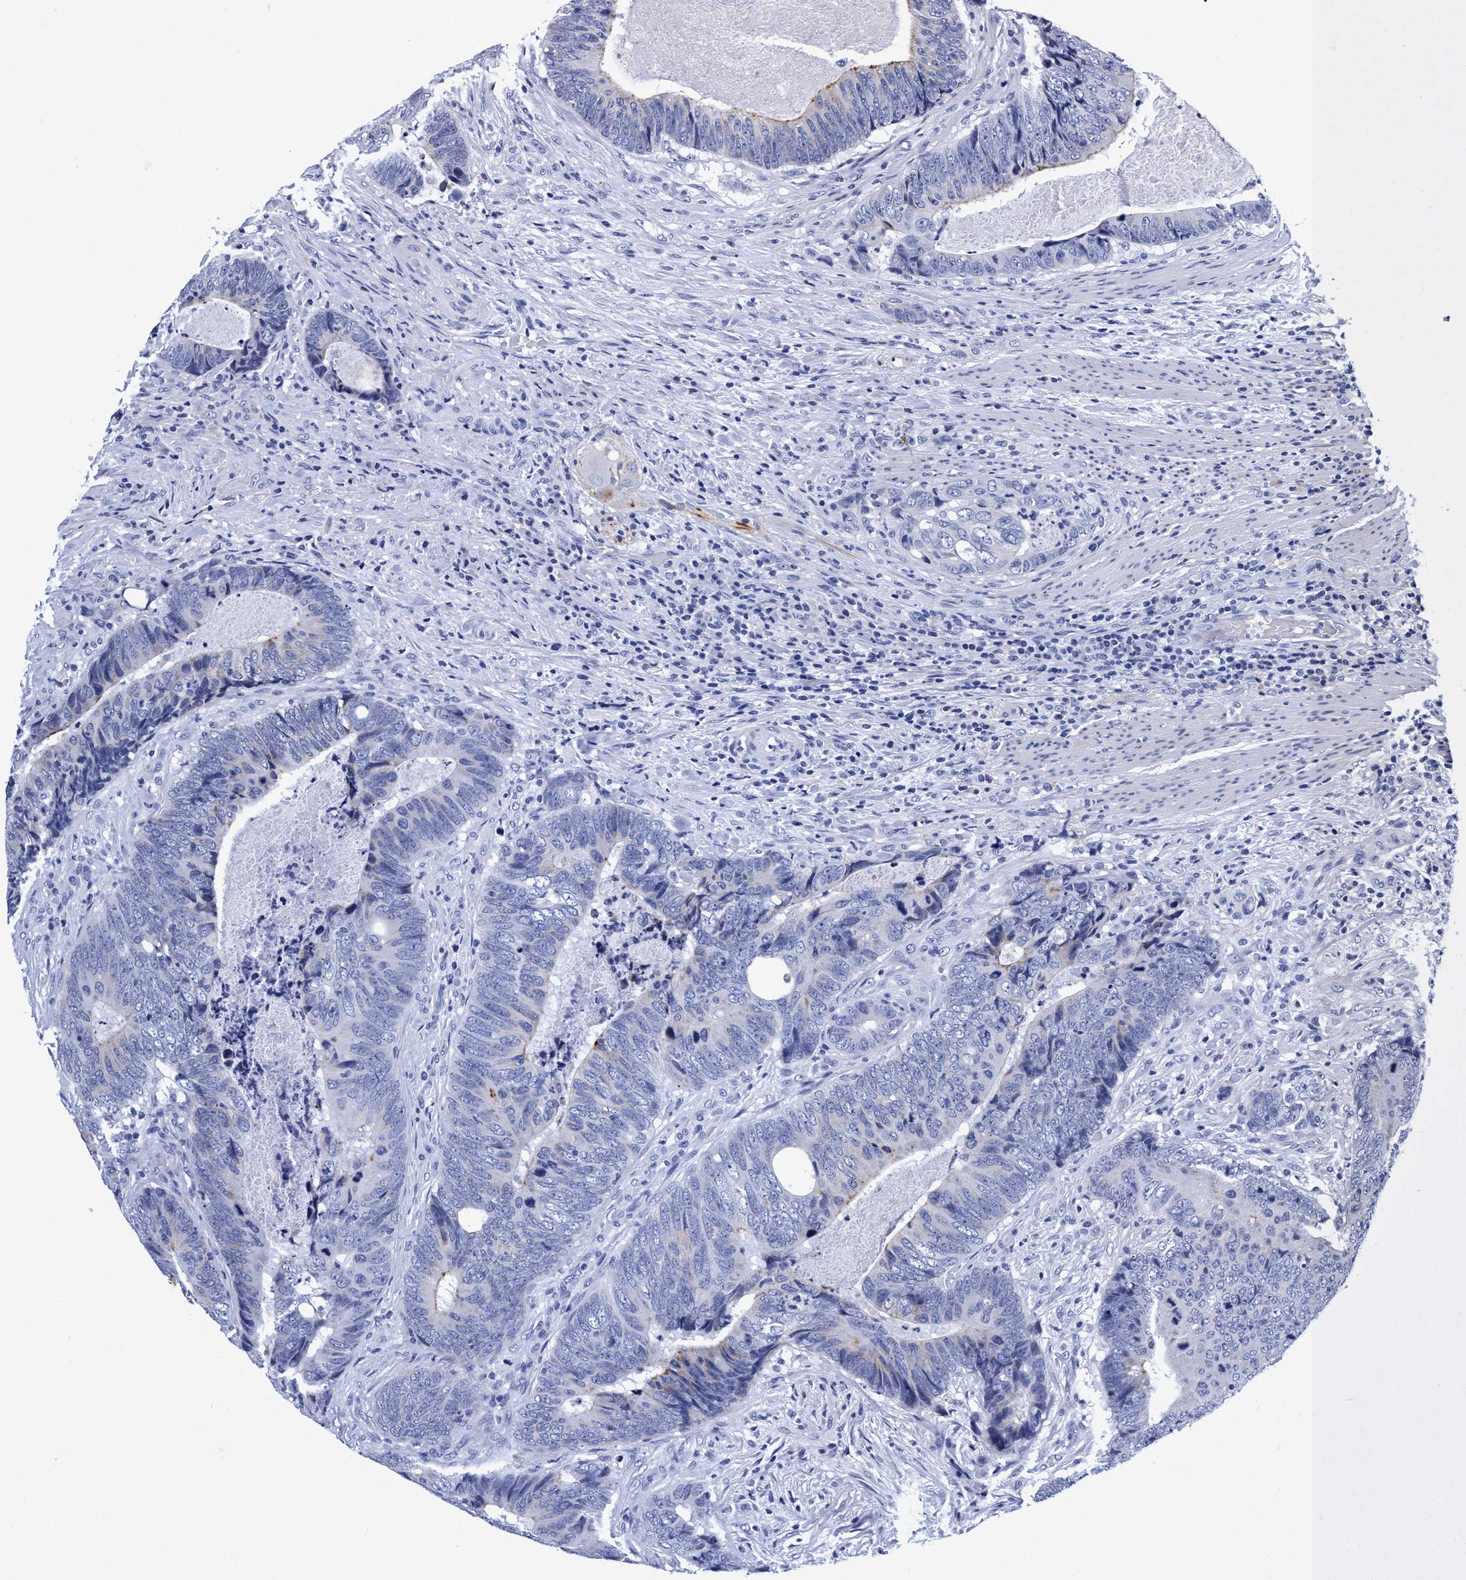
{"staining": {"intensity": "moderate", "quantity": "<25%", "location": "cytoplasmic/membranous"}, "tissue": "colorectal cancer", "cell_type": "Tumor cells", "image_type": "cancer", "snomed": [{"axis": "morphology", "description": "Adenocarcinoma, NOS"}, {"axis": "topography", "description": "Colon"}], "caption": "Human adenocarcinoma (colorectal) stained with a brown dye shows moderate cytoplasmic/membranous positive positivity in about <25% of tumor cells.", "gene": "PLPPR1", "patient": {"sex": "male", "age": 56}}